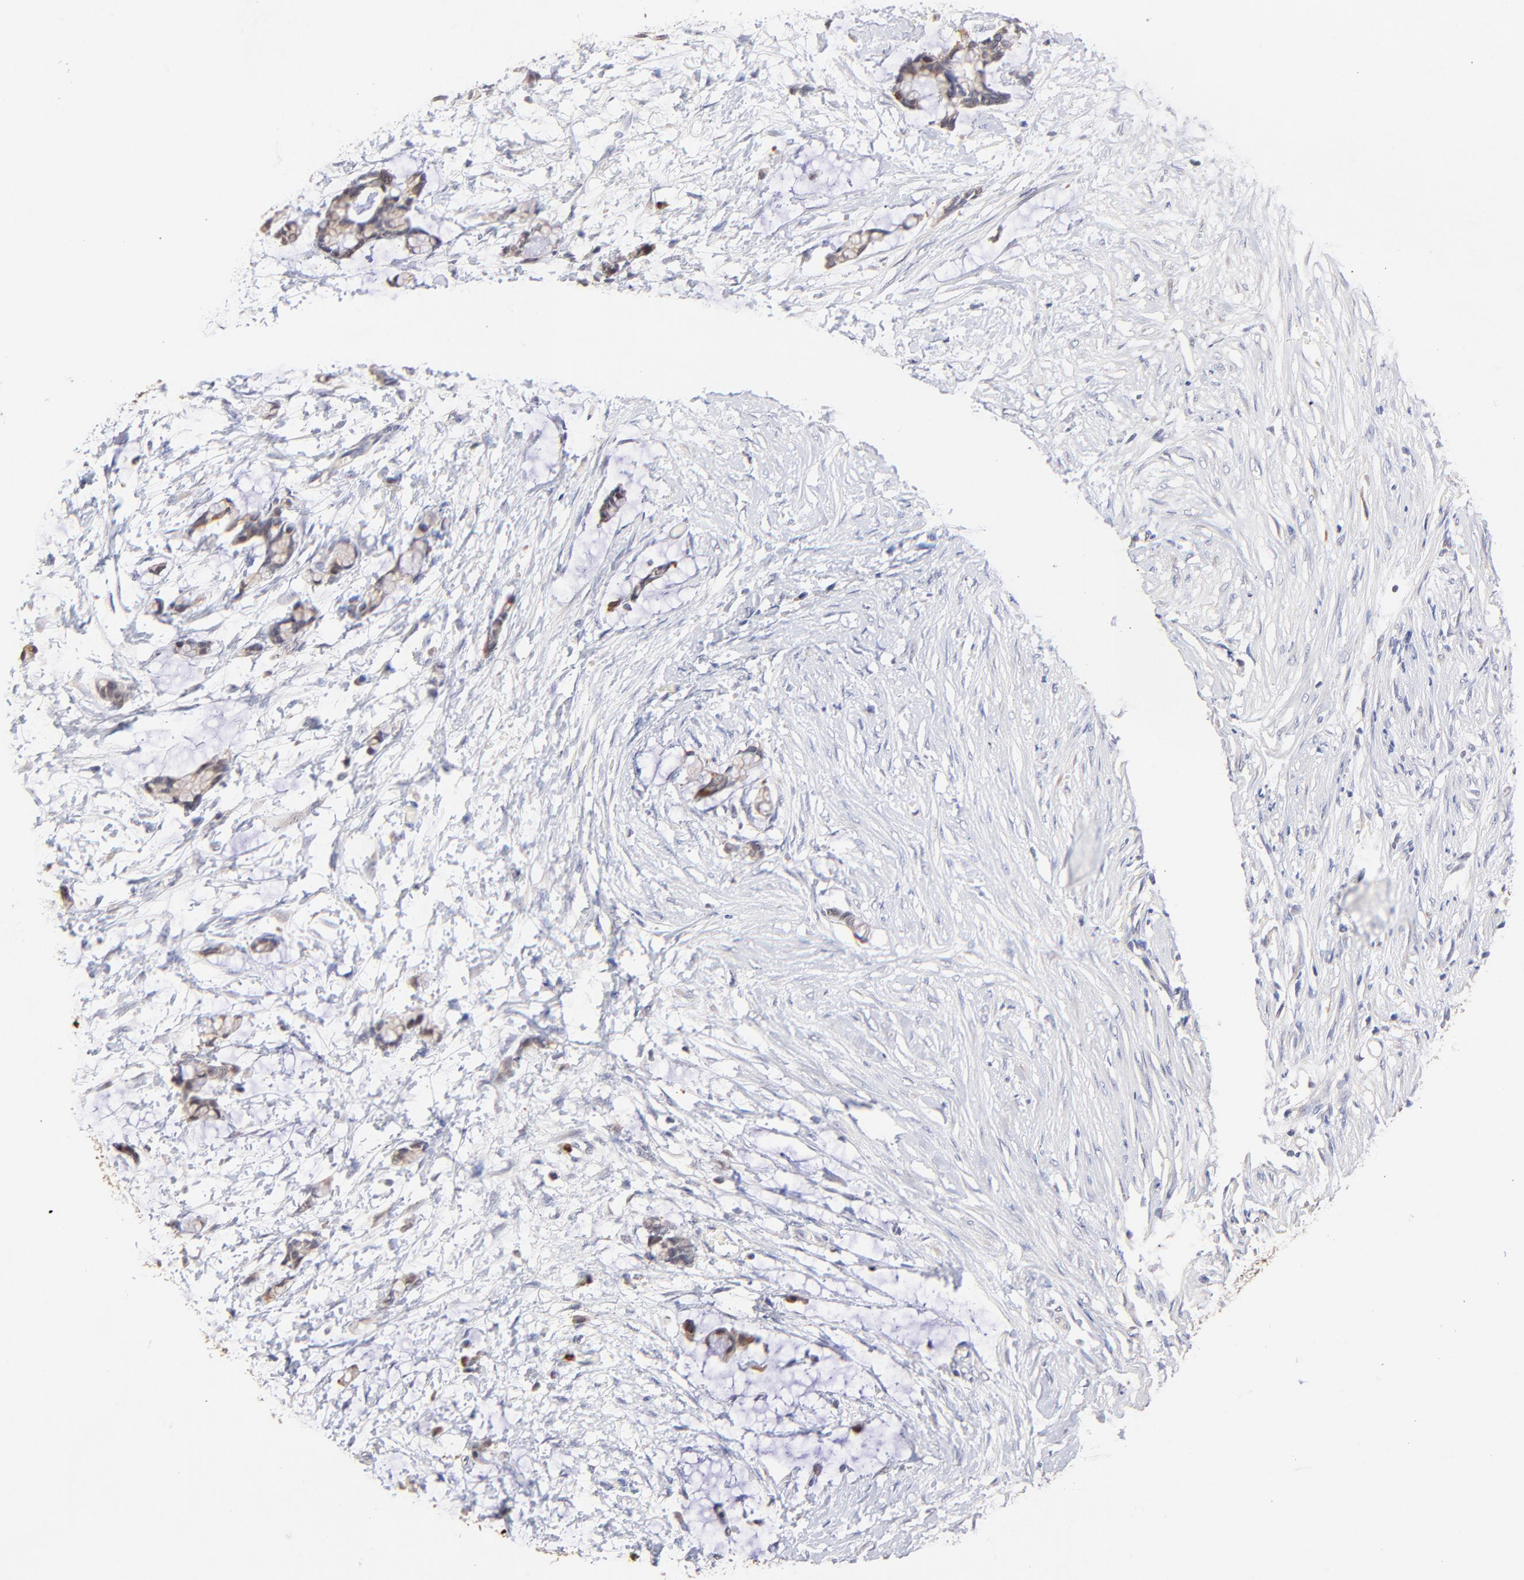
{"staining": {"intensity": "moderate", "quantity": ">75%", "location": "cytoplasmic/membranous"}, "tissue": "colorectal cancer", "cell_type": "Tumor cells", "image_type": "cancer", "snomed": [{"axis": "morphology", "description": "Normal tissue, NOS"}, {"axis": "morphology", "description": "Adenocarcinoma, NOS"}, {"axis": "topography", "description": "Colon"}, {"axis": "topography", "description": "Peripheral nerve tissue"}], "caption": "Moderate cytoplasmic/membranous protein expression is seen in approximately >75% of tumor cells in adenocarcinoma (colorectal).", "gene": "BBOF1", "patient": {"sex": "male", "age": 14}}